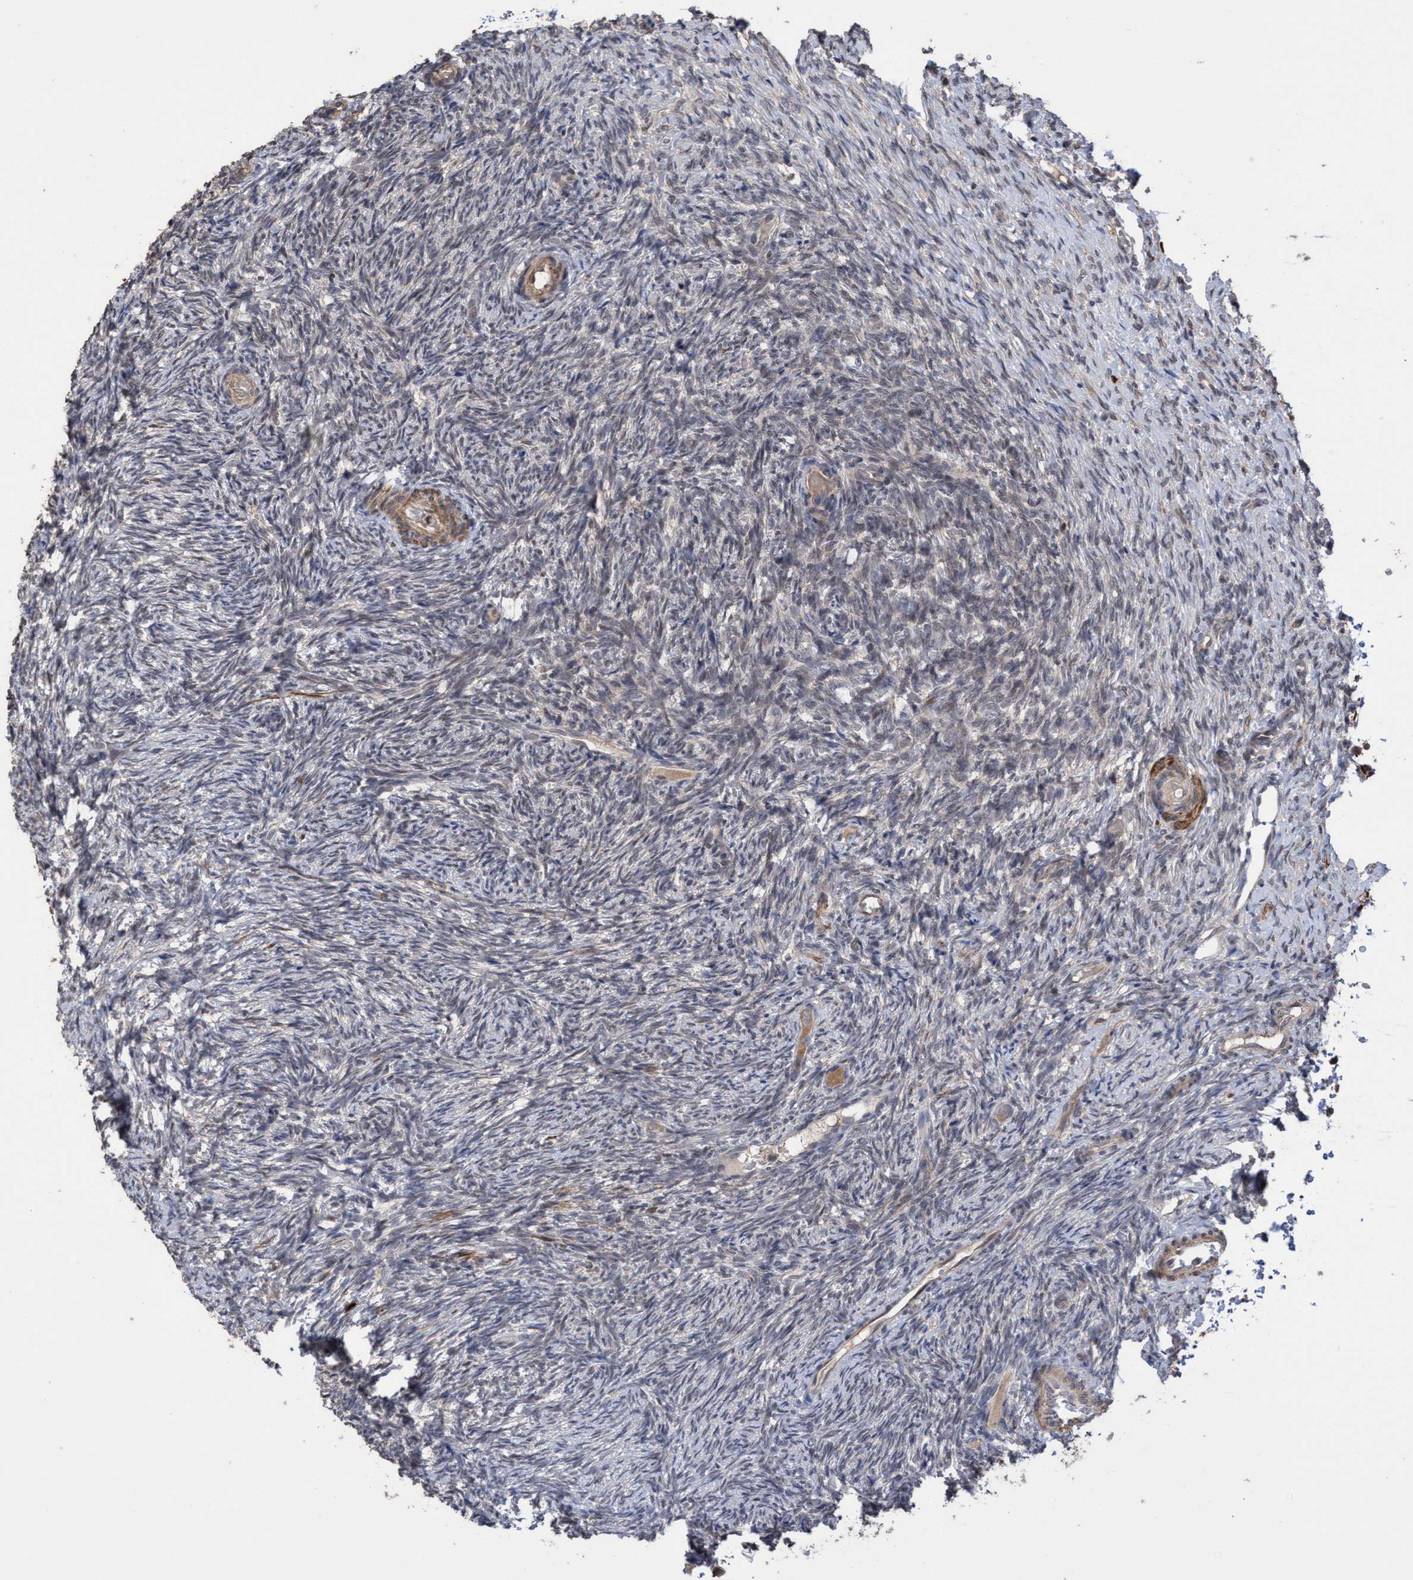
{"staining": {"intensity": "strong", "quantity": ">75%", "location": "cytoplasmic/membranous,nuclear"}, "tissue": "ovary", "cell_type": "Follicle cells", "image_type": "normal", "snomed": [{"axis": "morphology", "description": "Normal tissue, NOS"}, {"axis": "topography", "description": "Ovary"}], "caption": "A brown stain highlights strong cytoplasmic/membranous,nuclear staining of a protein in follicle cells of normal human ovary.", "gene": "SLBP", "patient": {"sex": "female", "age": 41}}